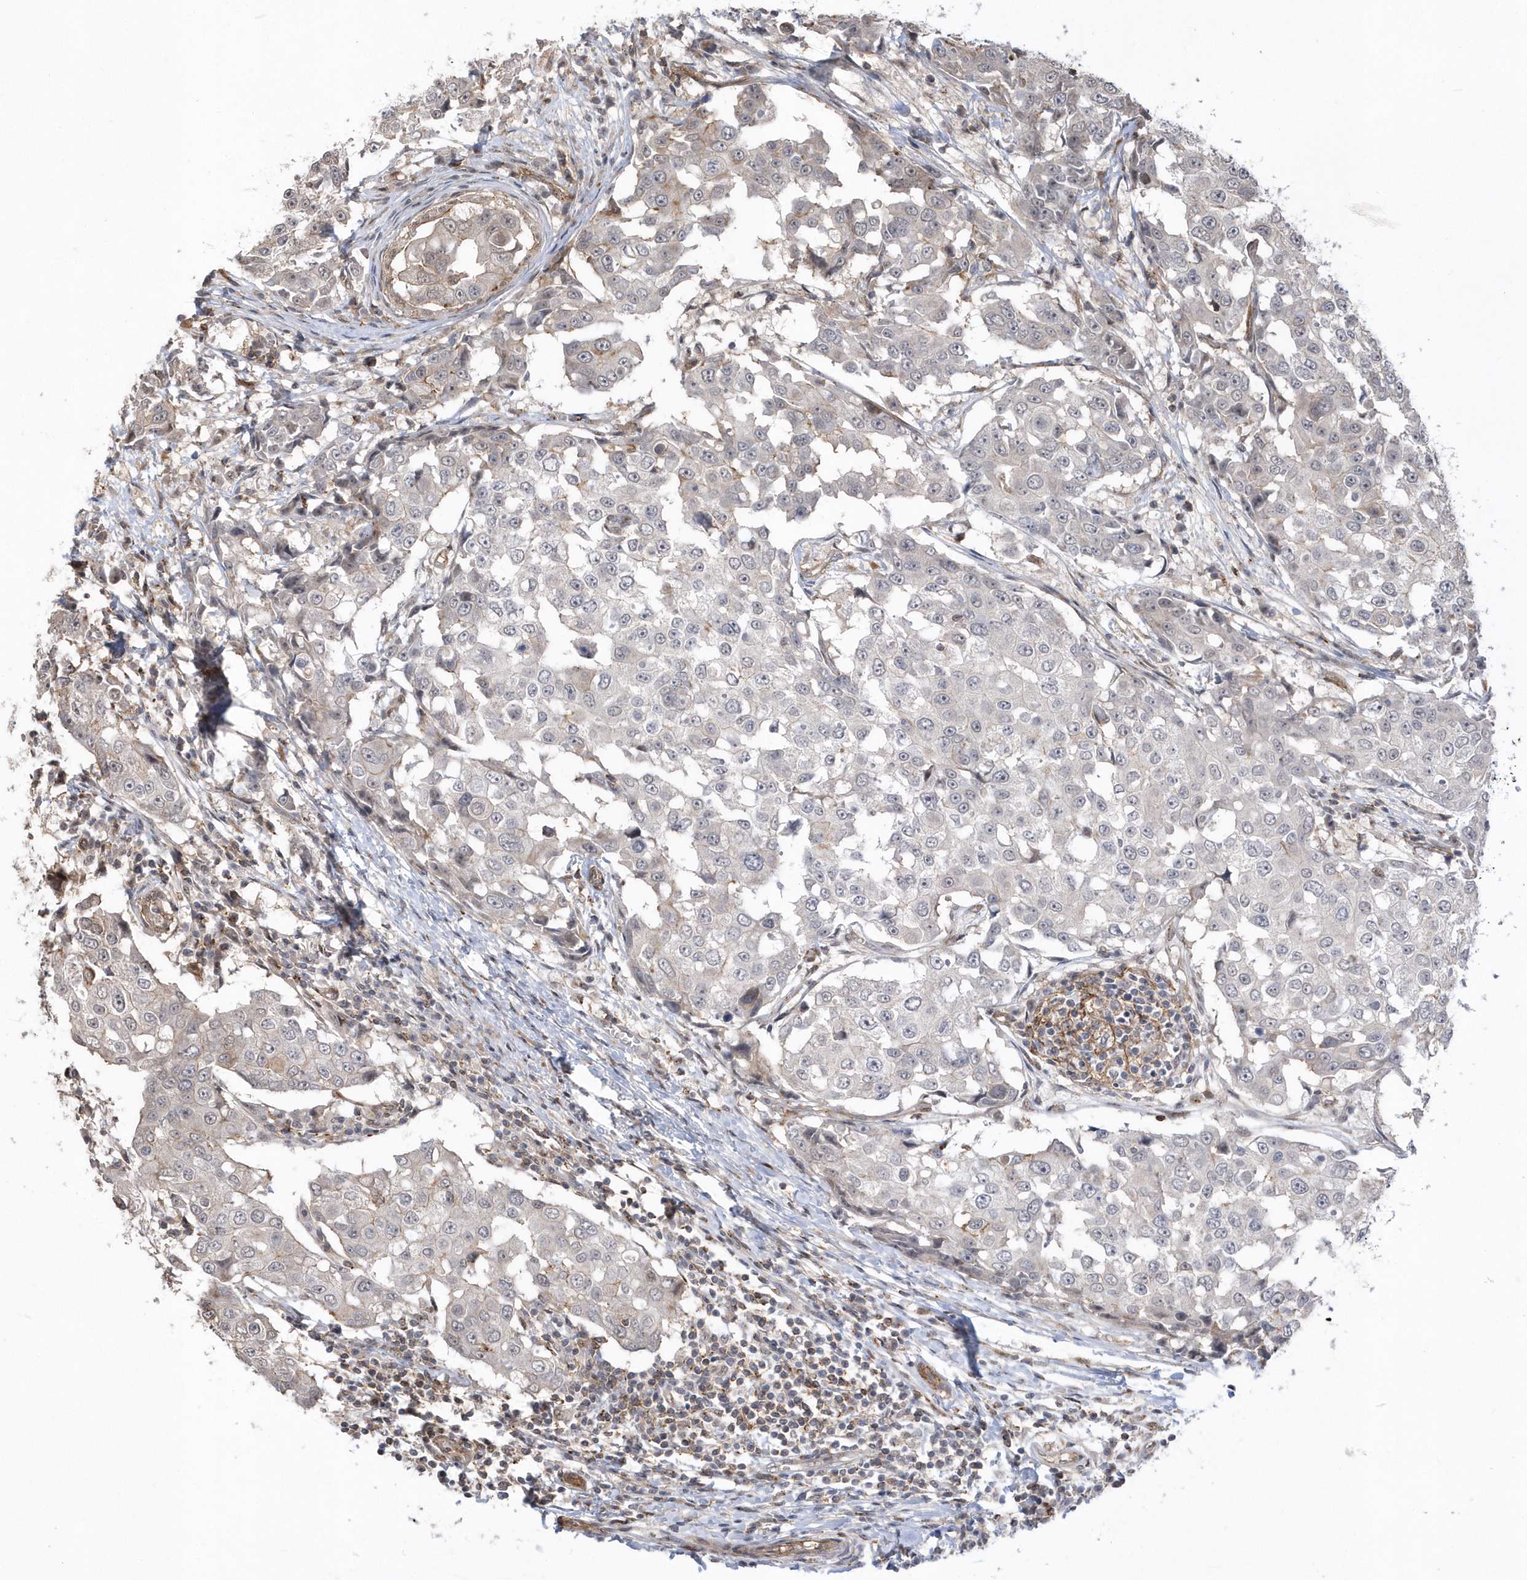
{"staining": {"intensity": "negative", "quantity": "none", "location": "none"}, "tissue": "breast cancer", "cell_type": "Tumor cells", "image_type": "cancer", "snomed": [{"axis": "morphology", "description": "Duct carcinoma"}, {"axis": "topography", "description": "Breast"}], "caption": "This is an IHC image of human breast invasive ductal carcinoma. There is no positivity in tumor cells.", "gene": "CRIP3", "patient": {"sex": "female", "age": 27}}